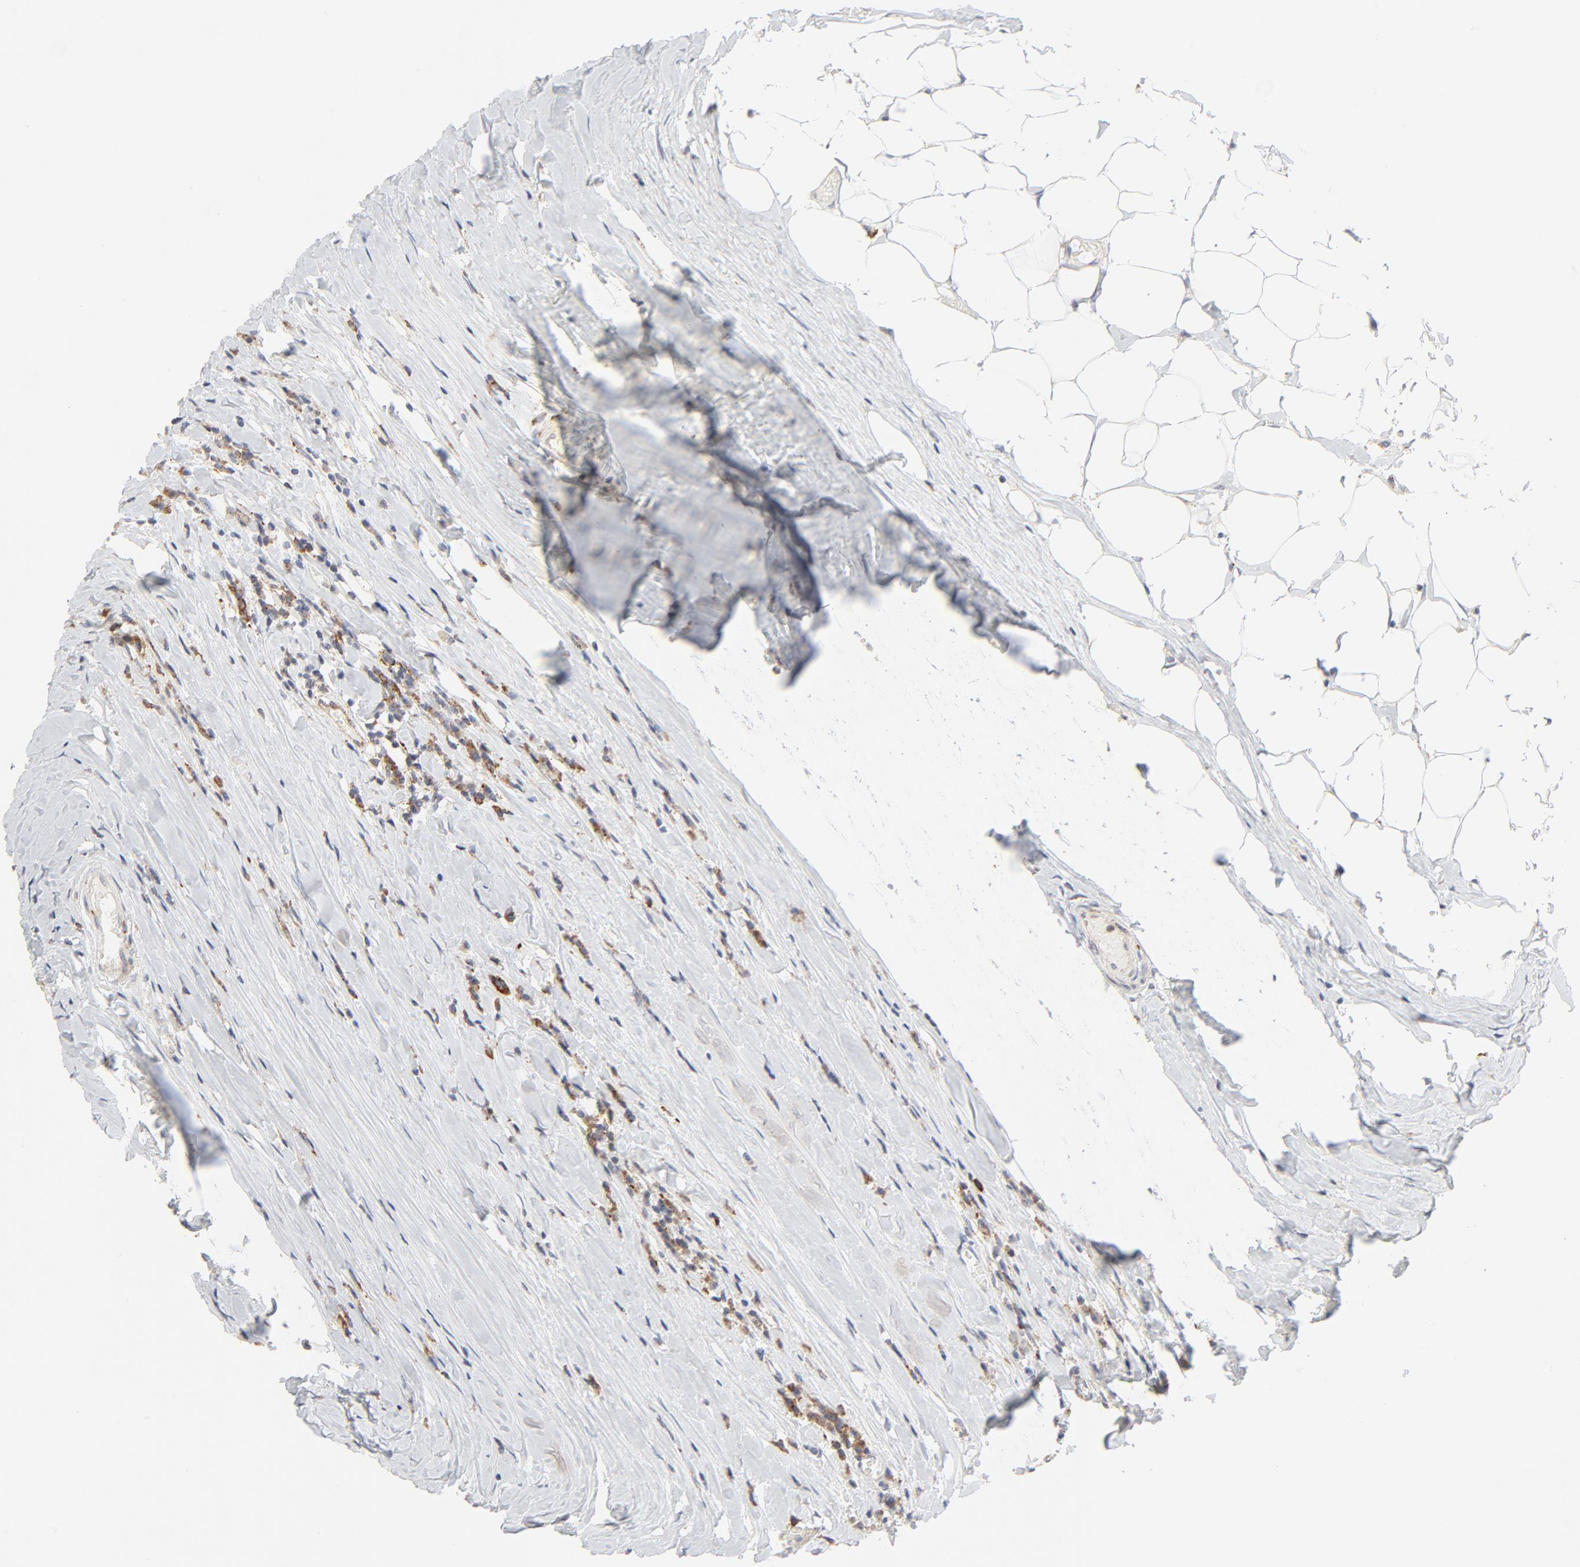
{"staining": {"intensity": "weak", "quantity": "25%-75%", "location": "cytoplasmic/membranous"}, "tissue": "head and neck cancer", "cell_type": "Tumor cells", "image_type": "cancer", "snomed": [{"axis": "morphology", "description": "Adenocarcinoma, NOS"}, {"axis": "topography", "description": "Salivary gland"}, {"axis": "topography", "description": "Head-Neck"}], "caption": "The photomicrograph shows immunohistochemical staining of head and neck cancer (adenocarcinoma). There is weak cytoplasmic/membranous staining is seen in about 25%-75% of tumor cells.", "gene": "LRP6", "patient": {"sex": "female", "age": 65}}